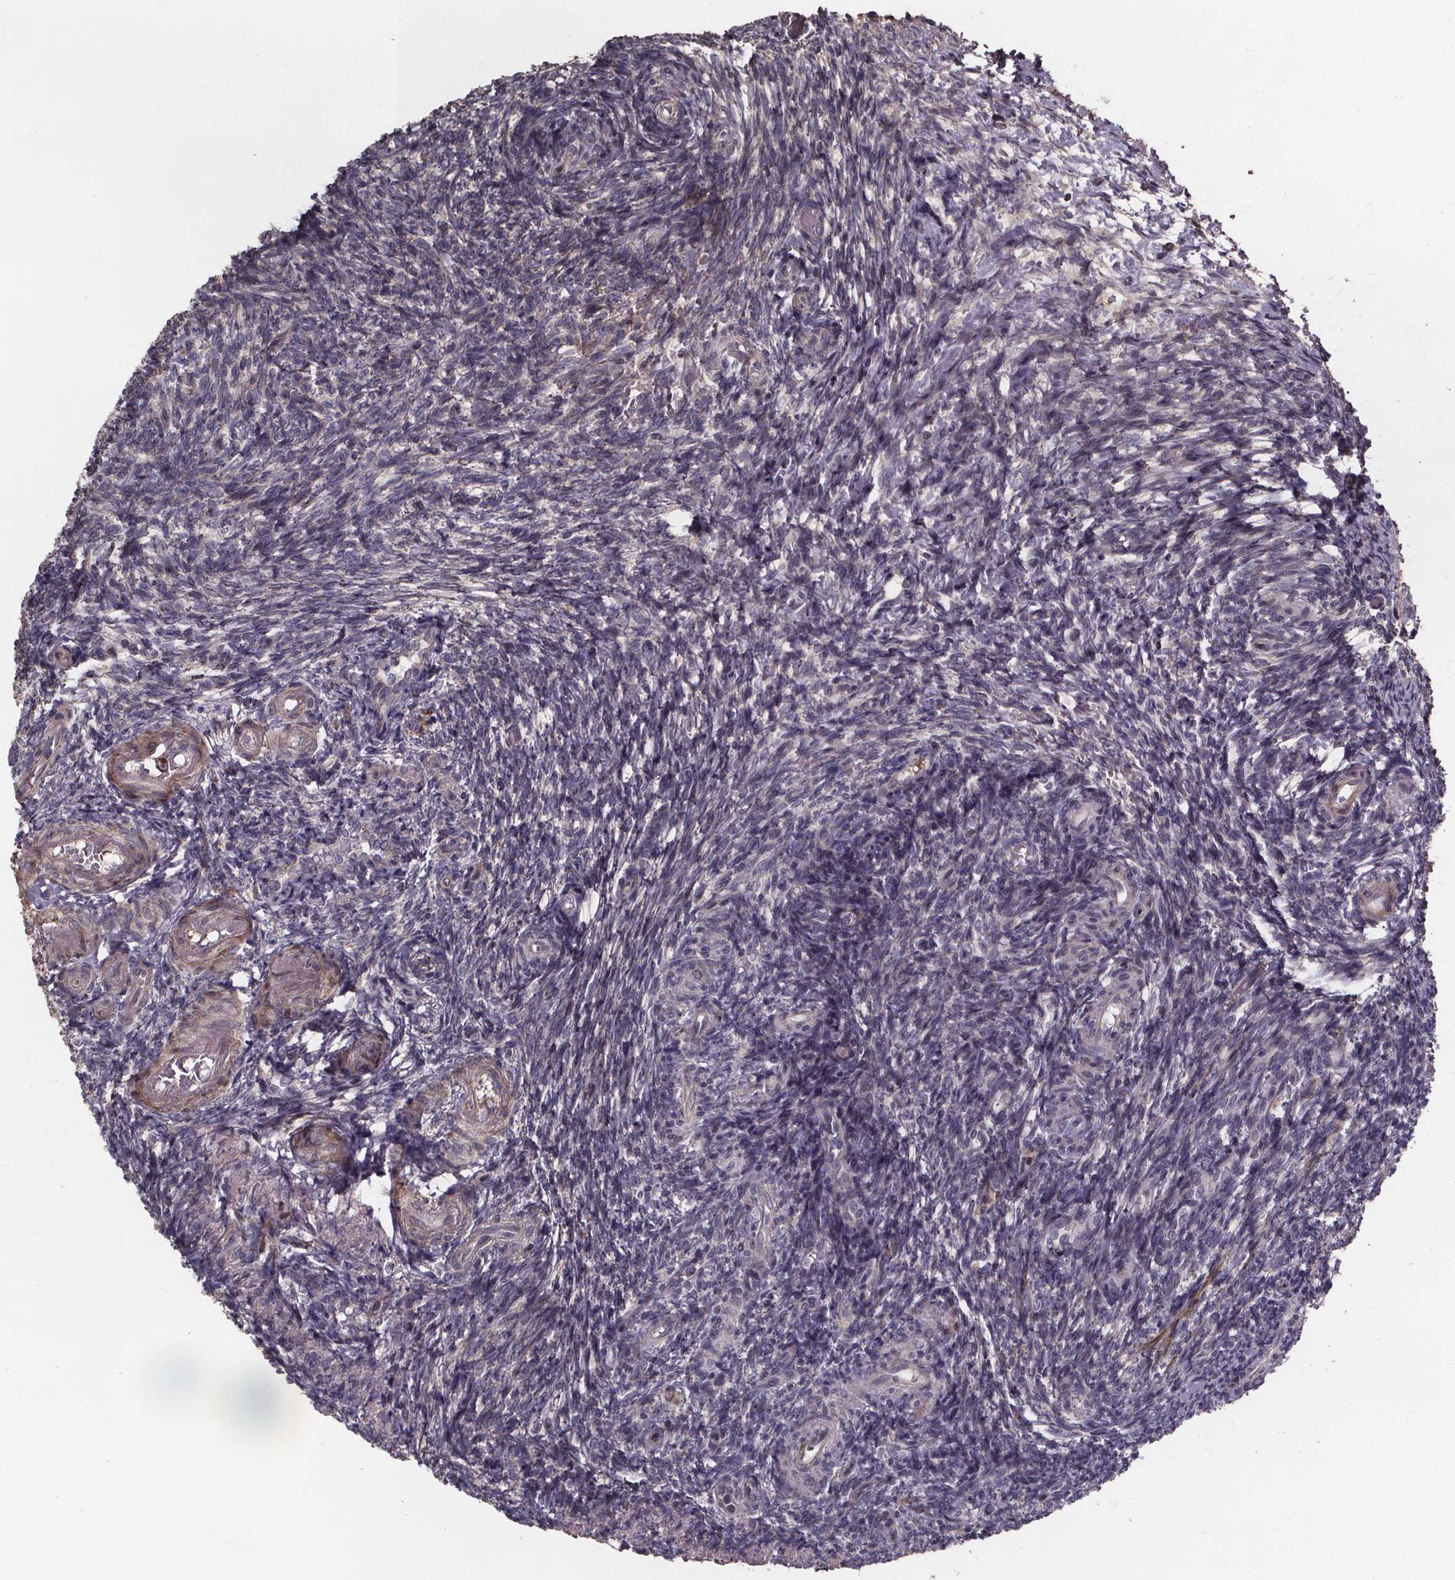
{"staining": {"intensity": "negative", "quantity": "none", "location": "none"}, "tissue": "ovary", "cell_type": "Ovarian stroma cells", "image_type": "normal", "snomed": [{"axis": "morphology", "description": "Normal tissue, NOS"}, {"axis": "topography", "description": "Ovary"}], "caption": "The immunohistochemistry histopathology image has no significant expression in ovarian stroma cells of ovary.", "gene": "YME1L1", "patient": {"sex": "female", "age": 39}}